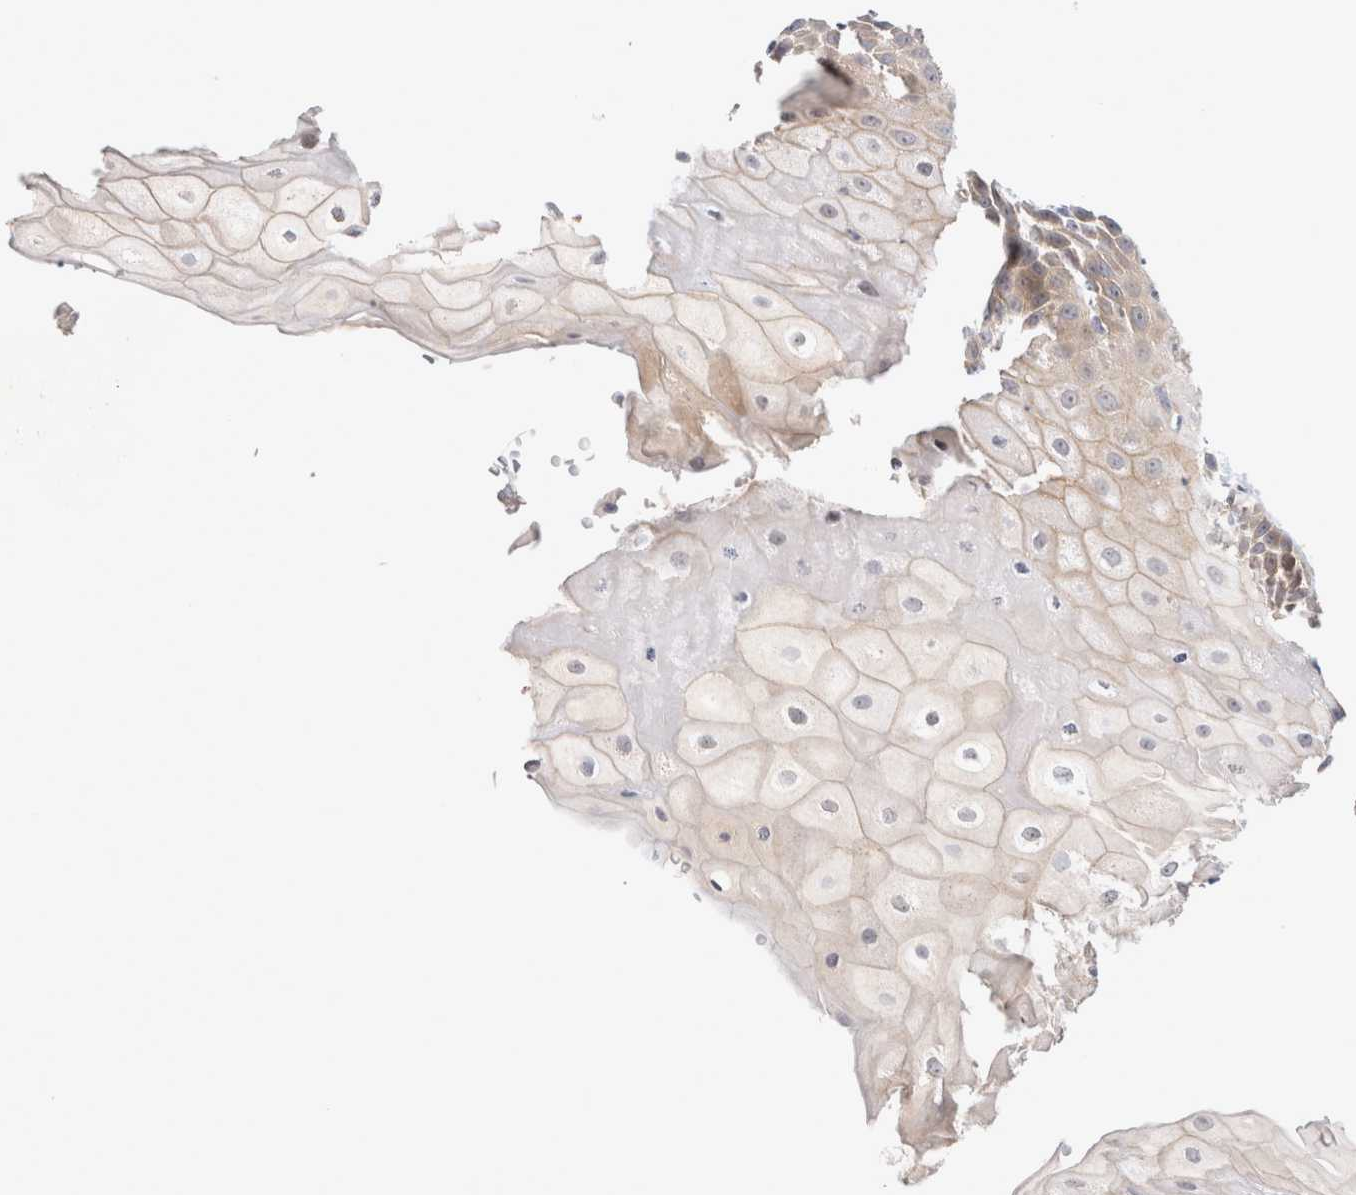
{"staining": {"intensity": "weak", "quantity": "<25%", "location": "cytoplasmic/membranous"}, "tissue": "oral mucosa", "cell_type": "Squamous epithelial cells", "image_type": "normal", "snomed": [{"axis": "morphology", "description": "Normal tissue, NOS"}, {"axis": "topography", "description": "Oral tissue"}], "caption": "Histopathology image shows no protein expression in squamous epithelial cells of unremarkable oral mucosa.", "gene": "TCF4", "patient": {"sex": "female", "age": 76}}